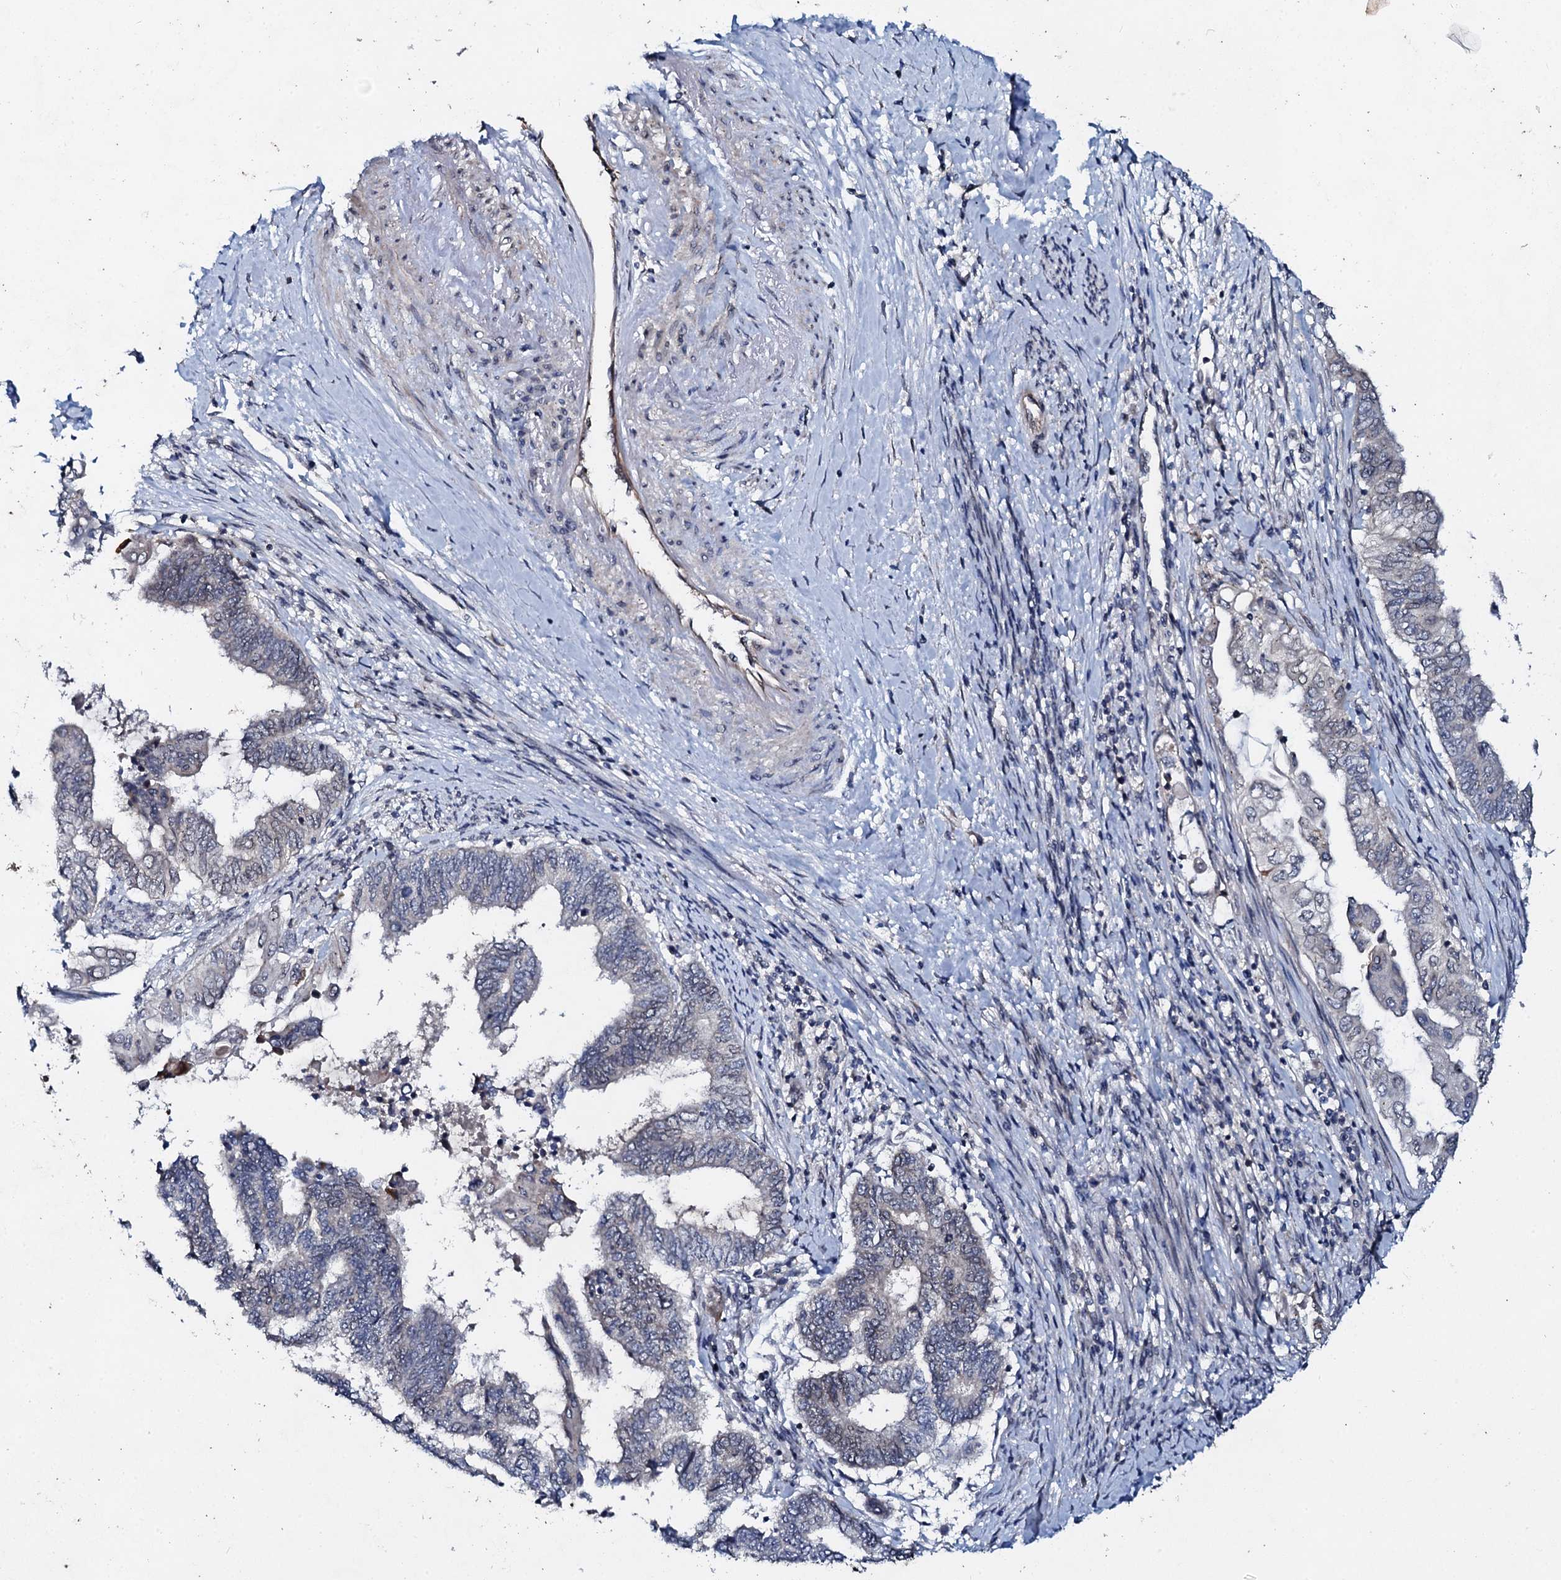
{"staining": {"intensity": "negative", "quantity": "none", "location": "none"}, "tissue": "endometrial cancer", "cell_type": "Tumor cells", "image_type": "cancer", "snomed": [{"axis": "morphology", "description": "Adenocarcinoma, NOS"}, {"axis": "topography", "description": "Uterus"}, {"axis": "topography", "description": "Endometrium"}], "caption": "Adenocarcinoma (endometrial) was stained to show a protein in brown. There is no significant staining in tumor cells.", "gene": "SNTA1", "patient": {"sex": "female", "age": 70}}